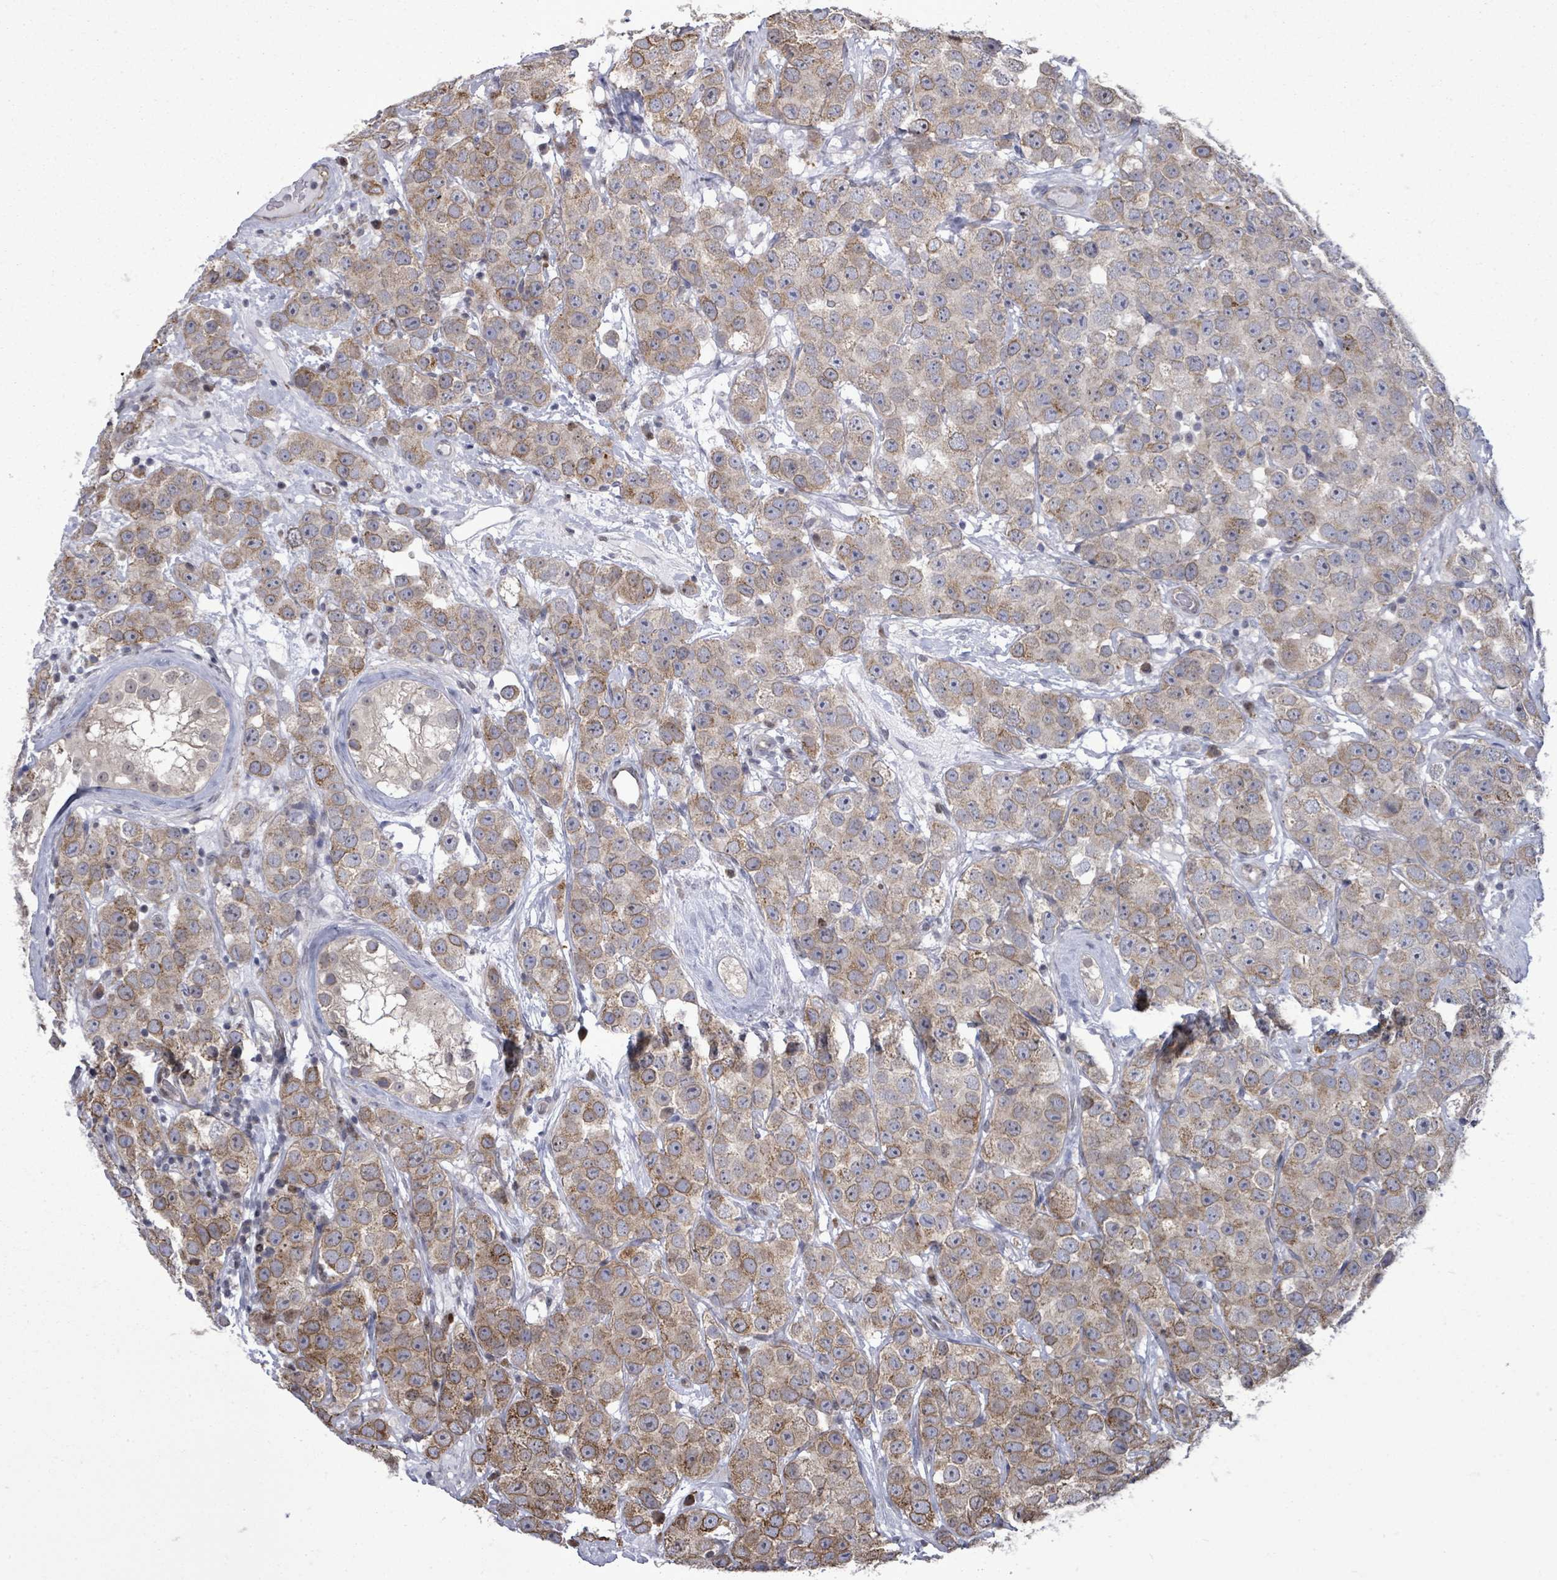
{"staining": {"intensity": "moderate", "quantity": ">75%", "location": "cytoplasmic/membranous"}, "tissue": "testis cancer", "cell_type": "Tumor cells", "image_type": "cancer", "snomed": [{"axis": "morphology", "description": "Seminoma, NOS"}, {"axis": "topography", "description": "Testis"}], "caption": "Brown immunohistochemical staining in human testis cancer shows moderate cytoplasmic/membranous expression in approximately >75% of tumor cells.", "gene": "PAPSS1", "patient": {"sex": "male", "age": 28}}